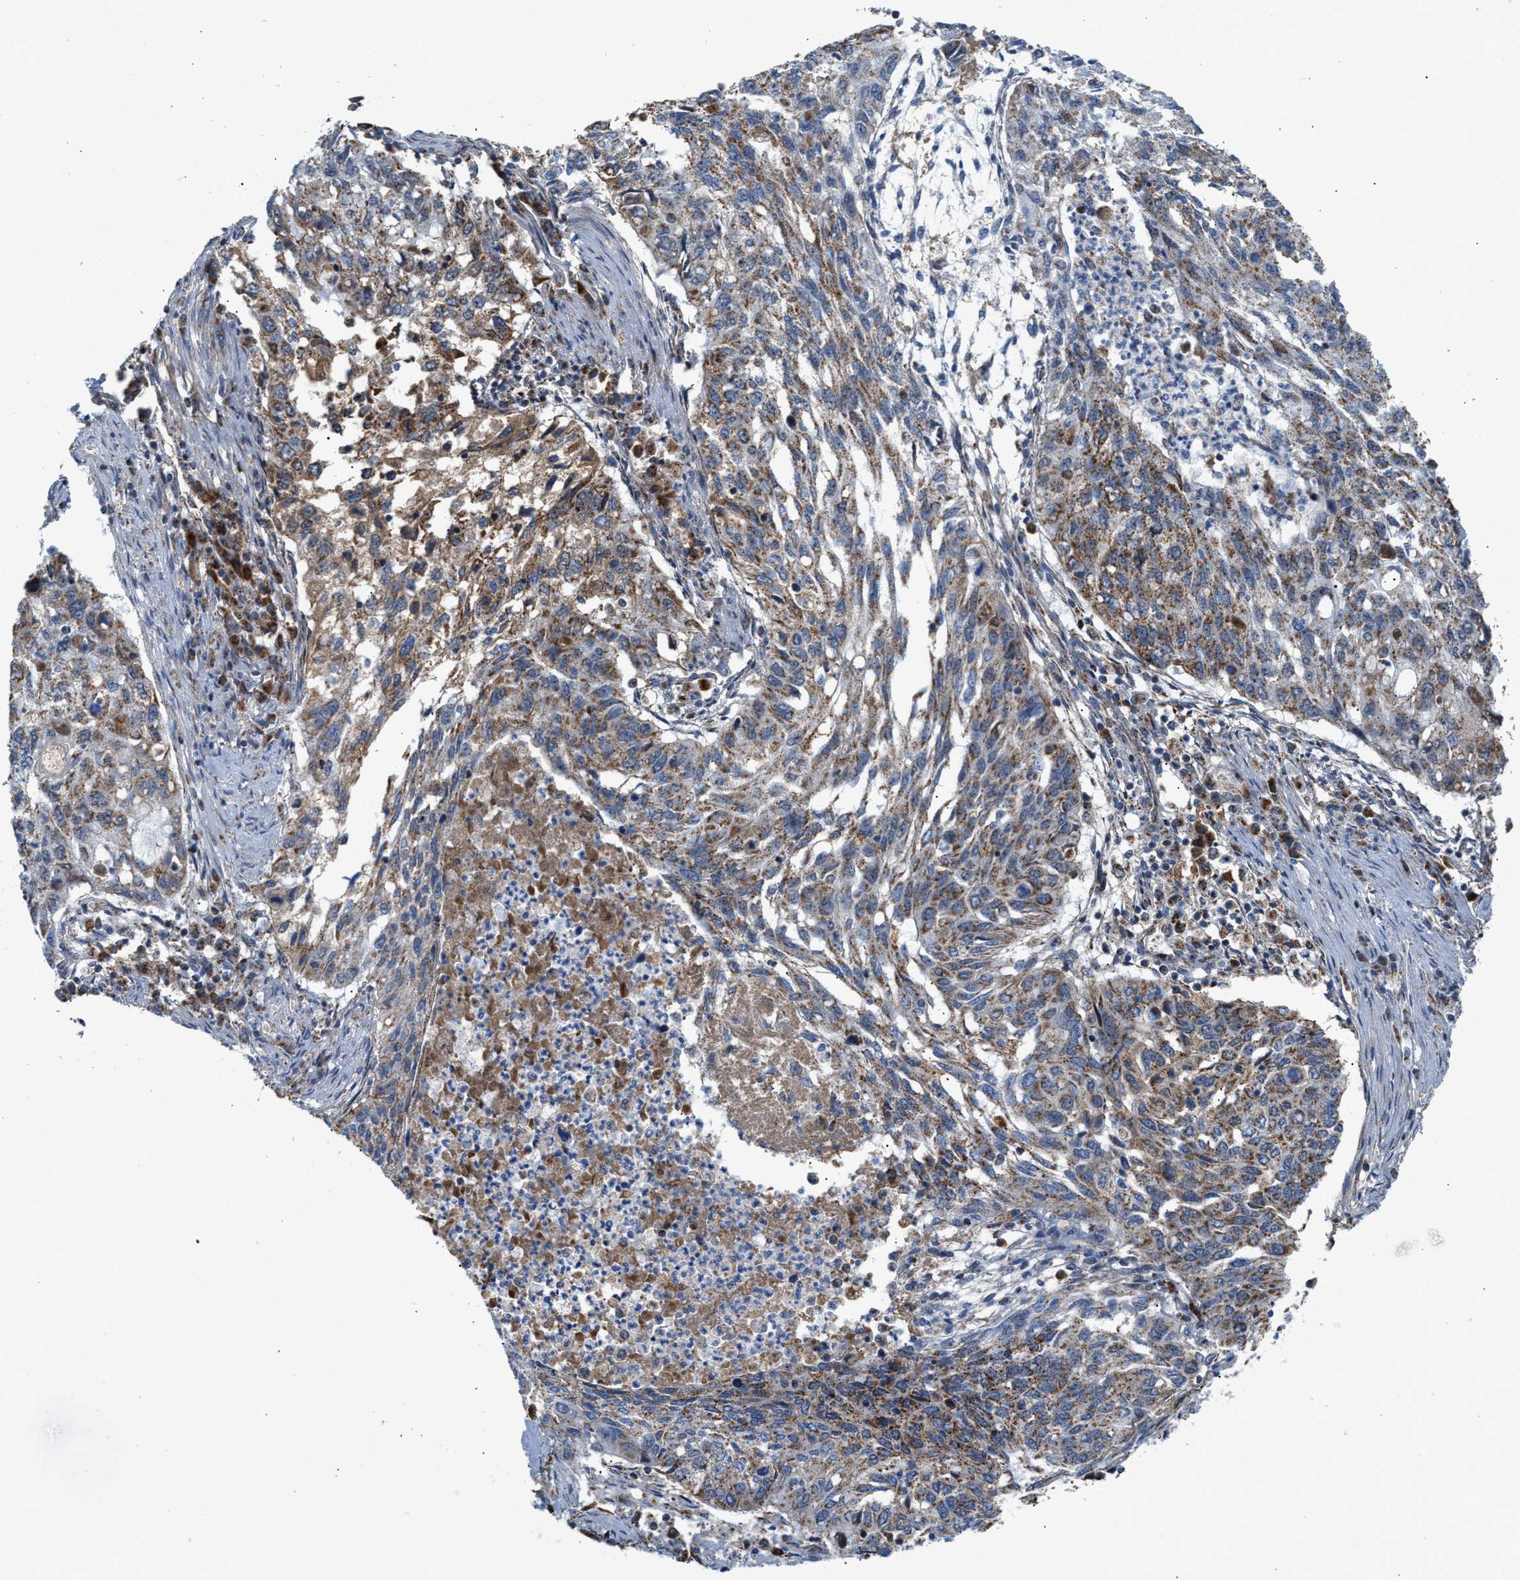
{"staining": {"intensity": "moderate", "quantity": "25%-75%", "location": "cytoplasmic/membranous"}, "tissue": "lung cancer", "cell_type": "Tumor cells", "image_type": "cancer", "snomed": [{"axis": "morphology", "description": "Squamous cell carcinoma, NOS"}, {"axis": "topography", "description": "Lung"}], "caption": "Immunohistochemistry (IHC) (DAB) staining of human lung cancer displays moderate cytoplasmic/membranous protein staining in about 25%-75% of tumor cells.", "gene": "PMPCA", "patient": {"sex": "female", "age": 63}}